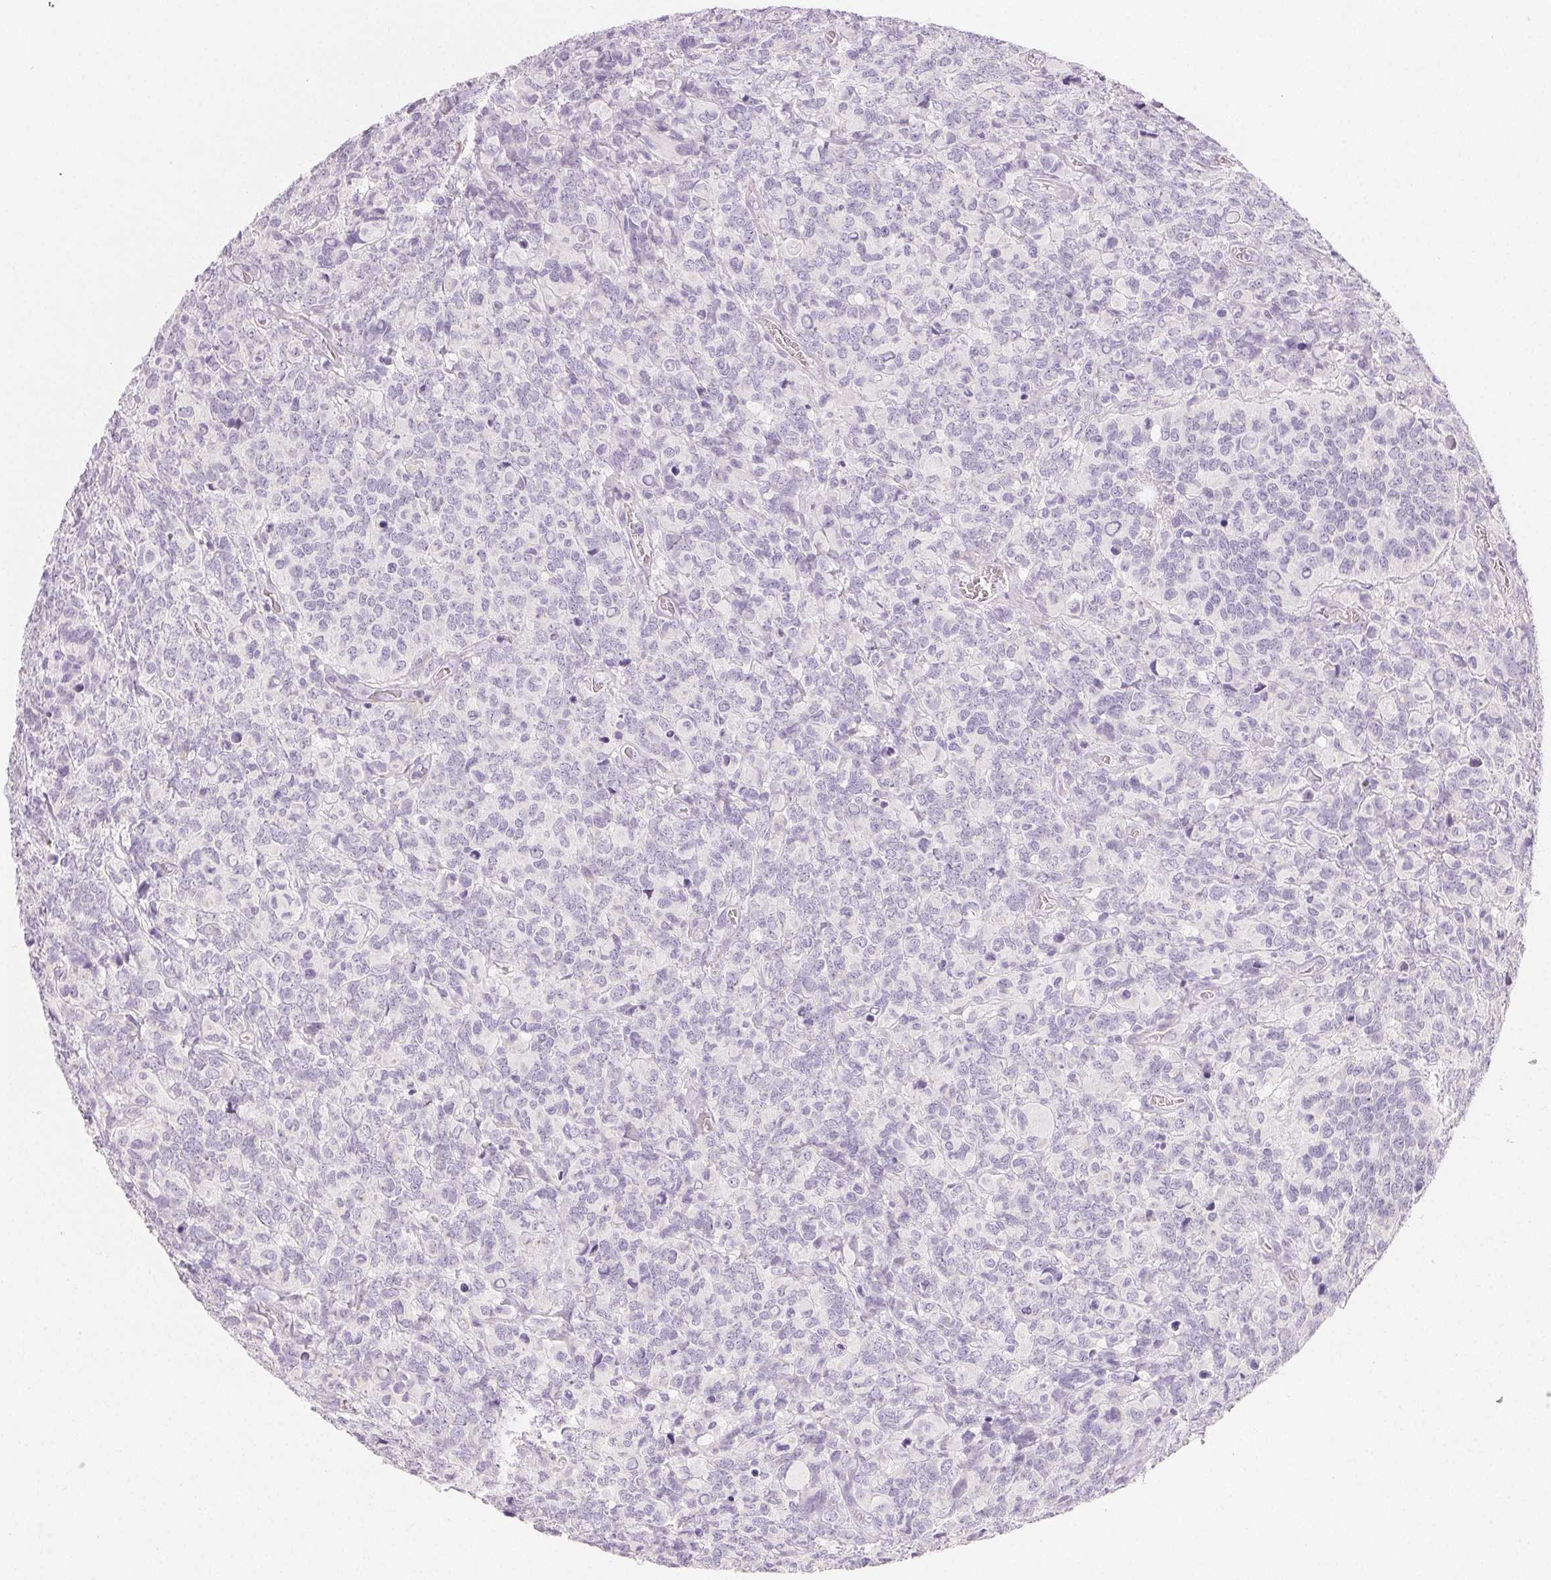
{"staining": {"intensity": "negative", "quantity": "none", "location": "none"}, "tissue": "glioma", "cell_type": "Tumor cells", "image_type": "cancer", "snomed": [{"axis": "morphology", "description": "Glioma, malignant, High grade"}, {"axis": "topography", "description": "Brain"}], "caption": "A micrograph of malignant high-grade glioma stained for a protein displays no brown staining in tumor cells.", "gene": "MIOX", "patient": {"sex": "male", "age": 39}}